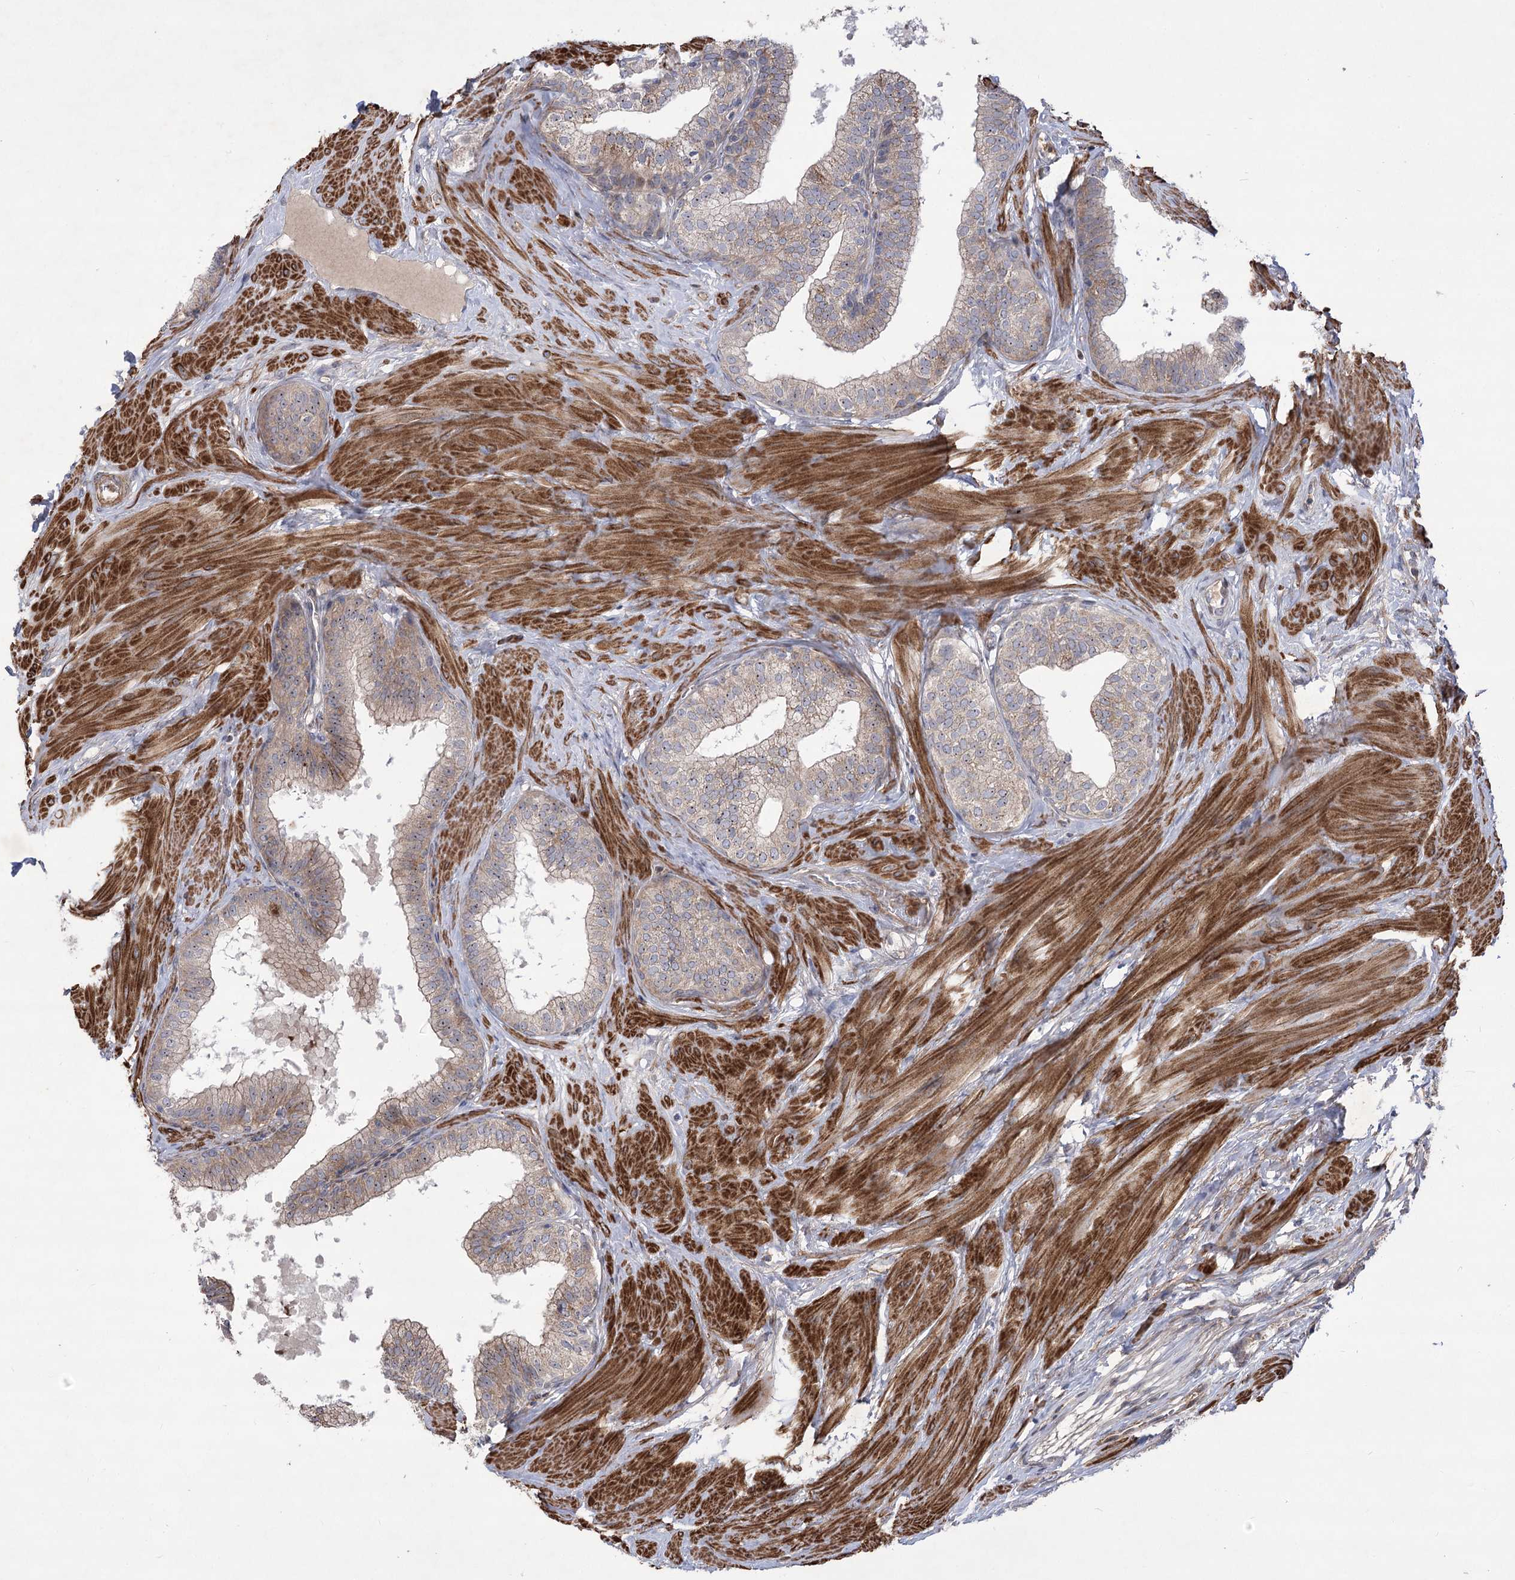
{"staining": {"intensity": "weak", "quantity": "25%-75%", "location": "cytoplasmic/membranous"}, "tissue": "prostate", "cell_type": "Glandular cells", "image_type": "normal", "snomed": [{"axis": "morphology", "description": "Normal tissue, NOS"}, {"axis": "topography", "description": "Prostate"}], "caption": "A micrograph of human prostate stained for a protein displays weak cytoplasmic/membranous brown staining in glandular cells. (DAB IHC with brightfield microscopy, high magnification).", "gene": "RNF24", "patient": {"sex": "male", "age": 60}}